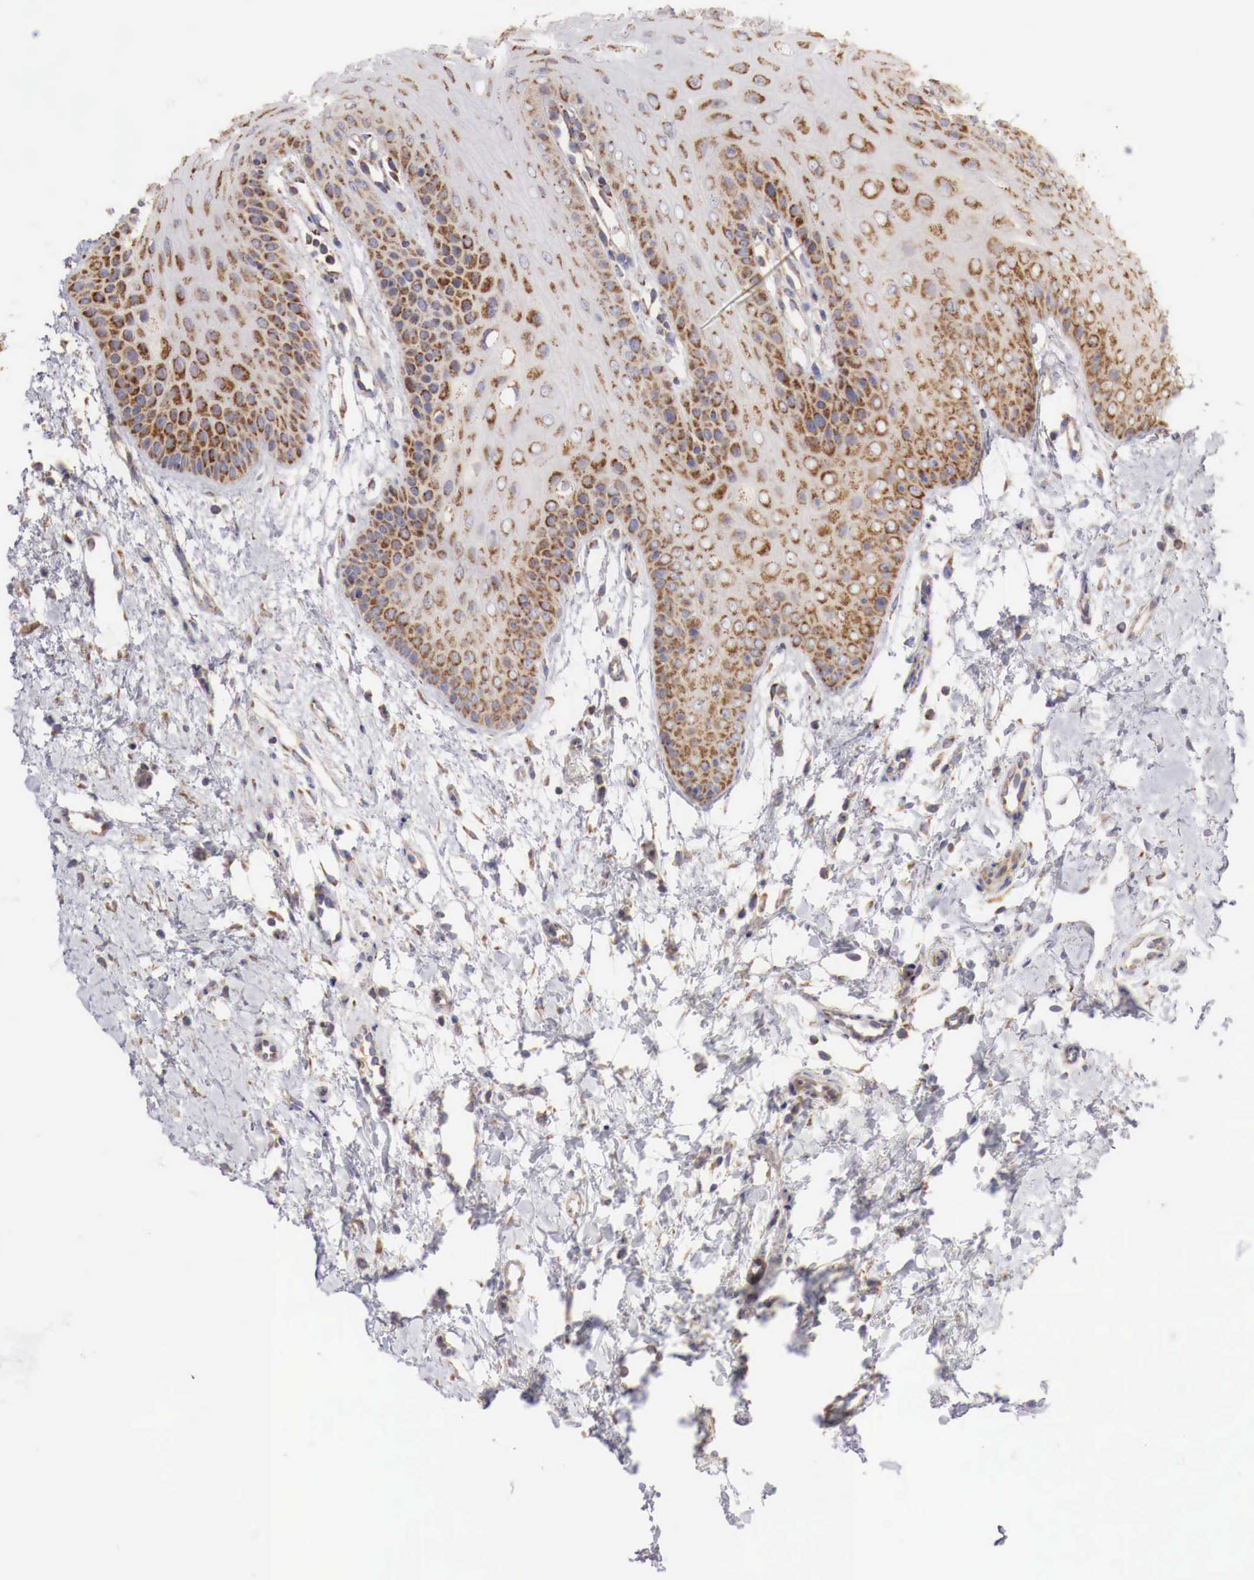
{"staining": {"intensity": "moderate", "quantity": "25%-75%", "location": "cytoplasmic/membranous"}, "tissue": "oral mucosa", "cell_type": "Squamous epithelial cells", "image_type": "normal", "snomed": [{"axis": "morphology", "description": "Normal tissue, NOS"}, {"axis": "topography", "description": "Oral tissue"}], "caption": "Unremarkable oral mucosa displays moderate cytoplasmic/membranous positivity in approximately 25%-75% of squamous epithelial cells, visualized by immunohistochemistry. (IHC, brightfield microscopy, high magnification).", "gene": "XPNPEP3", "patient": {"sex": "female", "age": 23}}